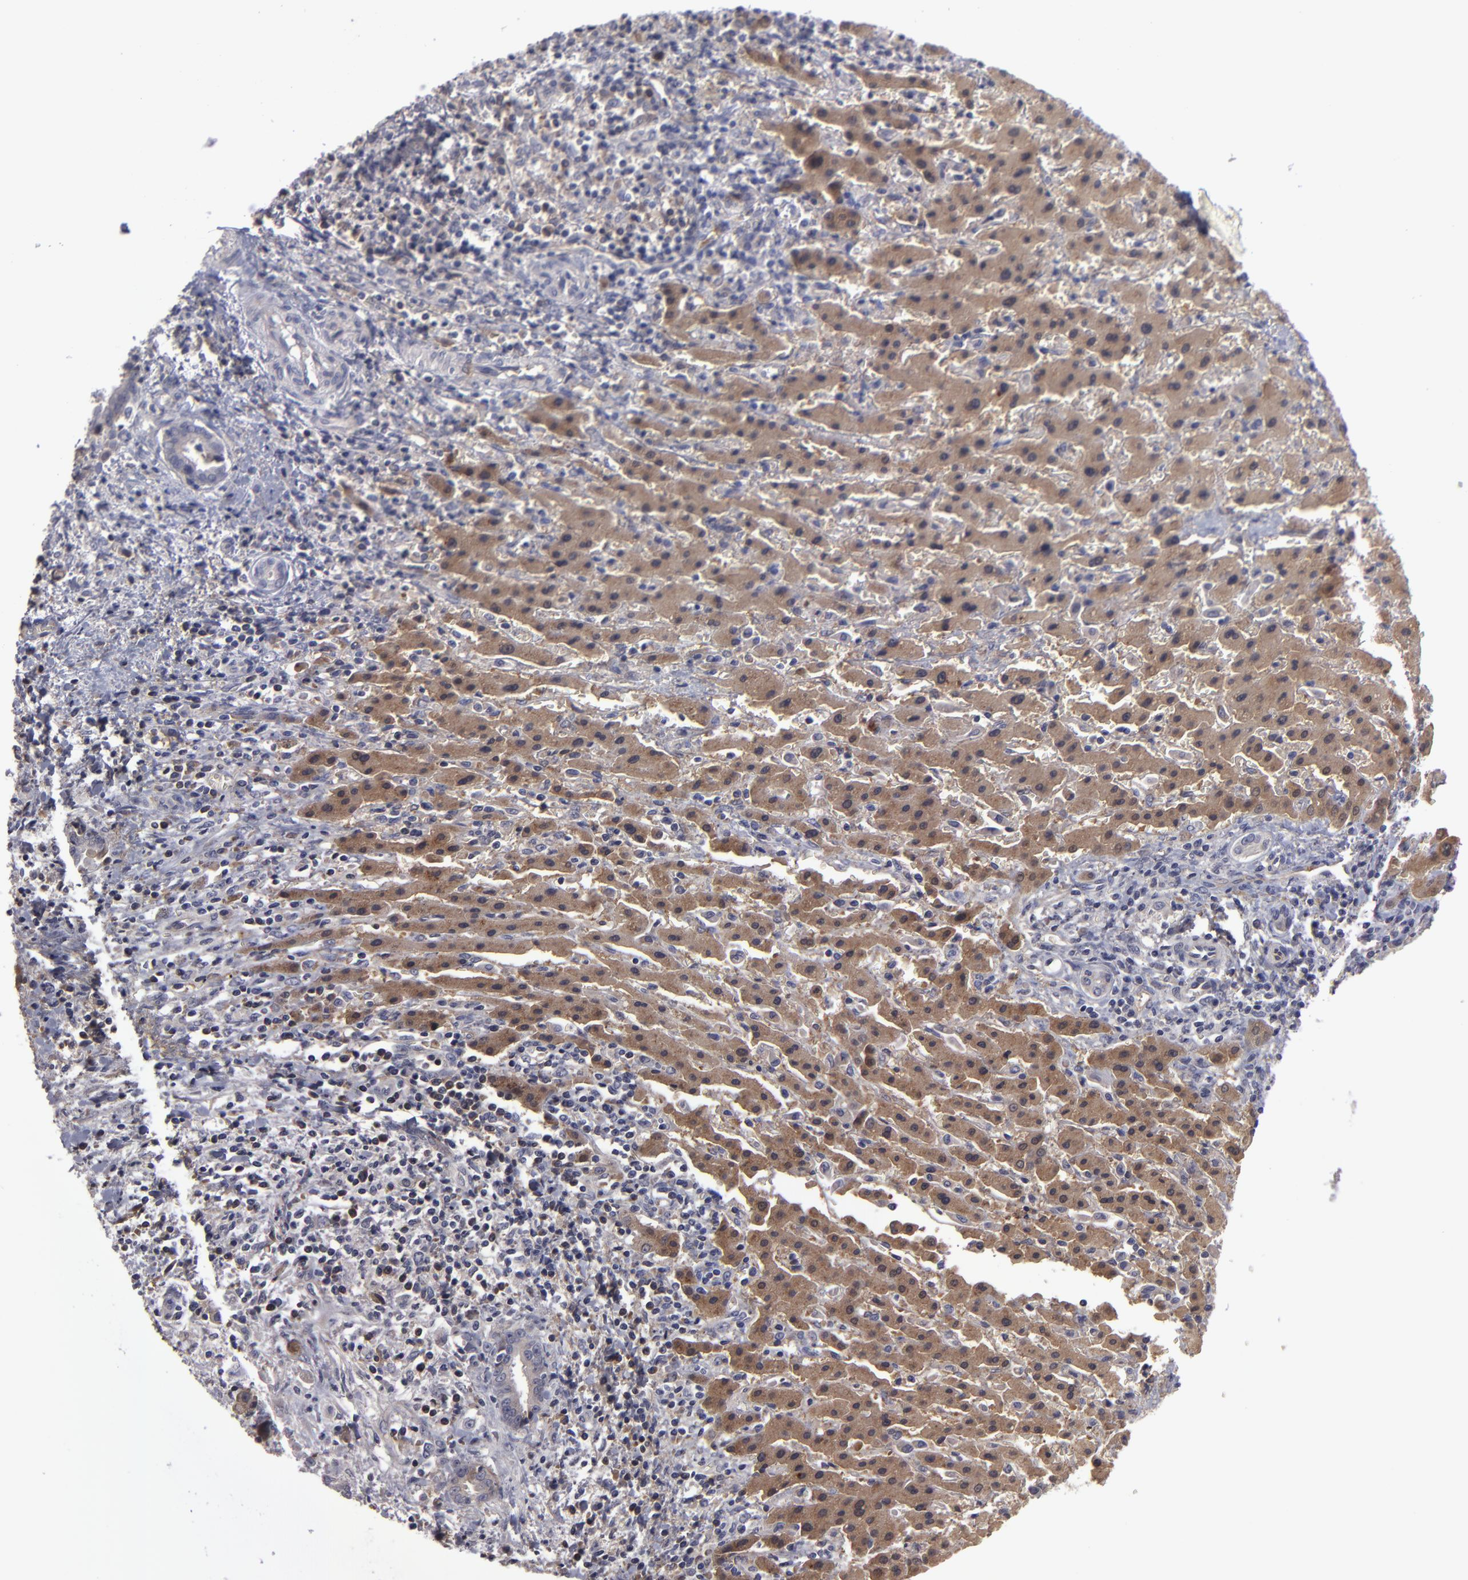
{"staining": {"intensity": "moderate", "quantity": "25%-75%", "location": "cytoplasmic/membranous"}, "tissue": "liver cancer", "cell_type": "Tumor cells", "image_type": "cancer", "snomed": [{"axis": "morphology", "description": "Cholangiocarcinoma"}, {"axis": "topography", "description": "Liver"}], "caption": "Tumor cells demonstrate medium levels of moderate cytoplasmic/membranous expression in about 25%-75% of cells in liver cancer.", "gene": "ITIH4", "patient": {"sex": "male", "age": 57}}